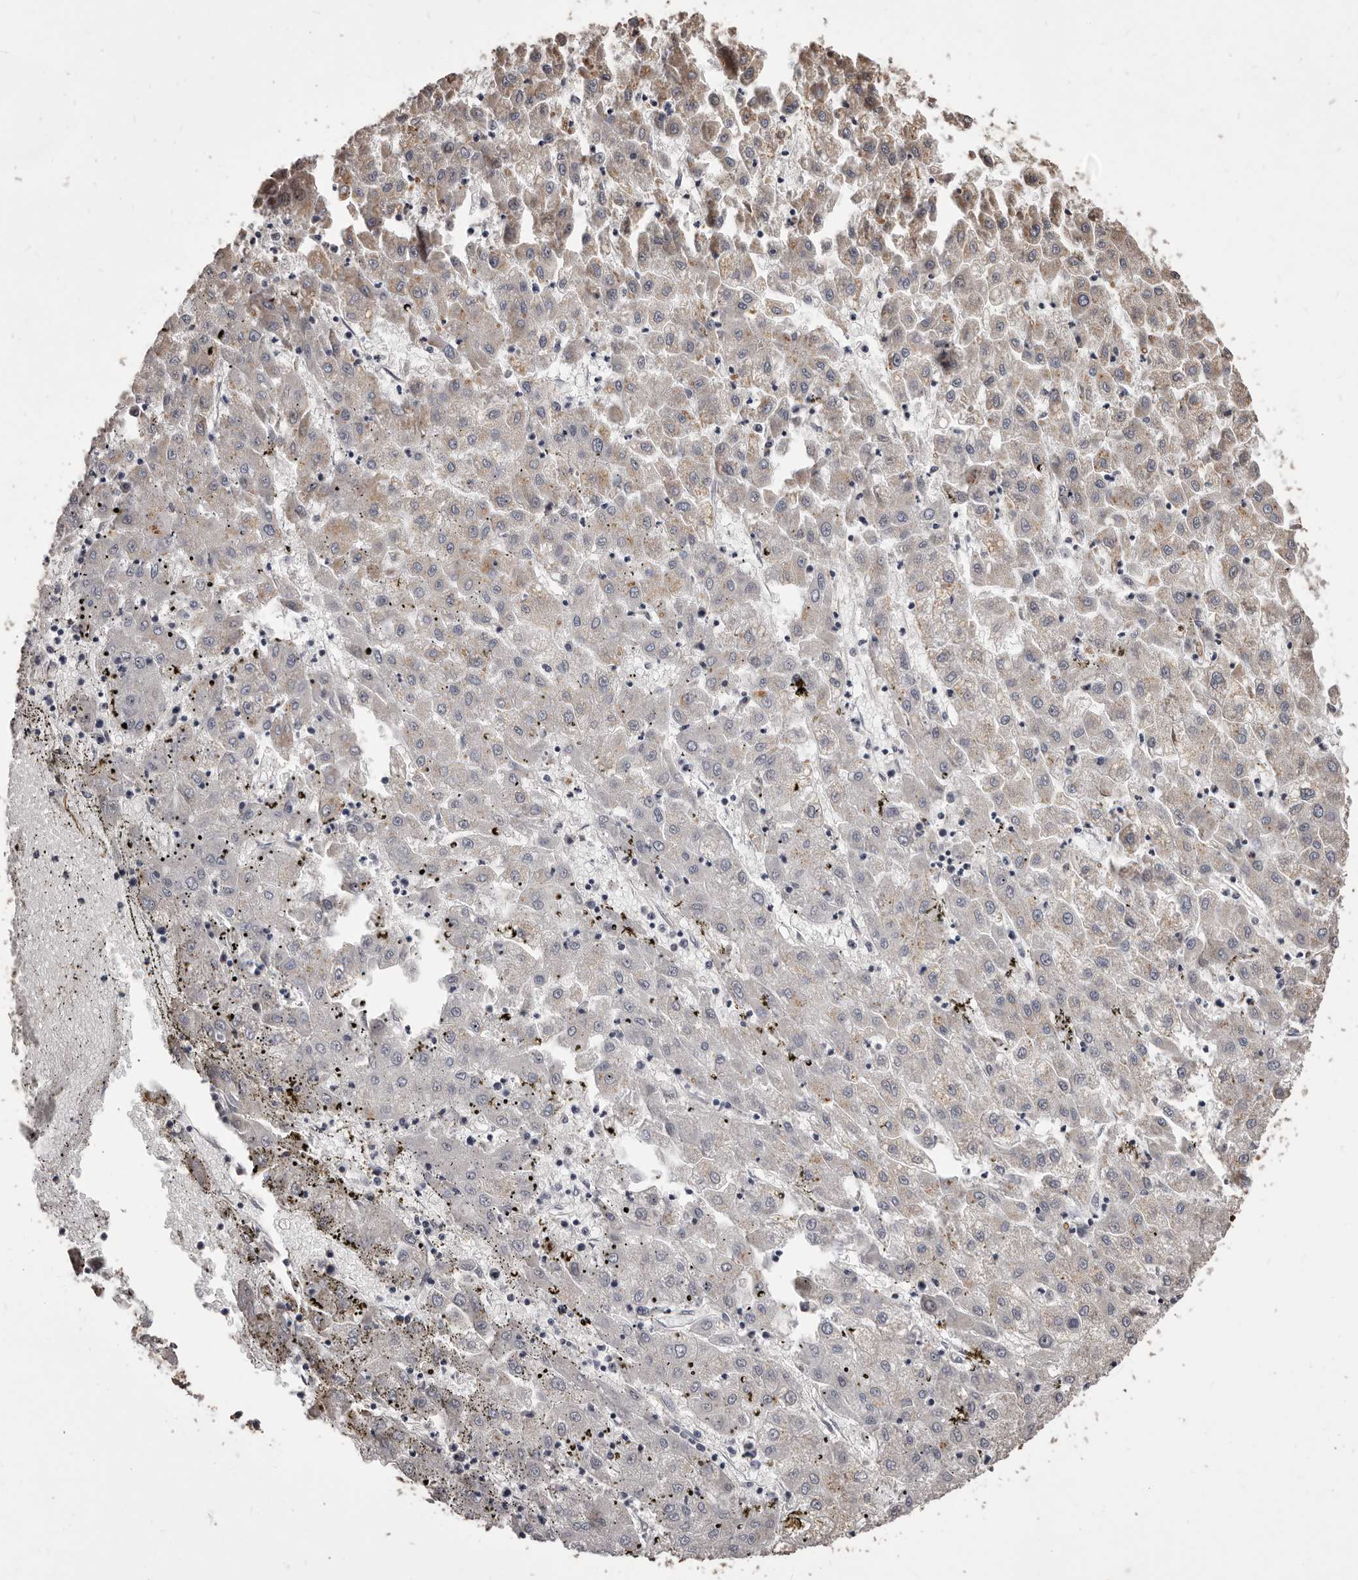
{"staining": {"intensity": "negative", "quantity": "none", "location": "none"}, "tissue": "liver cancer", "cell_type": "Tumor cells", "image_type": "cancer", "snomed": [{"axis": "morphology", "description": "Carcinoma, Hepatocellular, NOS"}, {"axis": "topography", "description": "Liver"}], "caption": "Protein analysis of liver cancer displays no significant staining in tumor cells.", "gene": "ALPK1", "patient": {"sex": "male", "age": 72}}